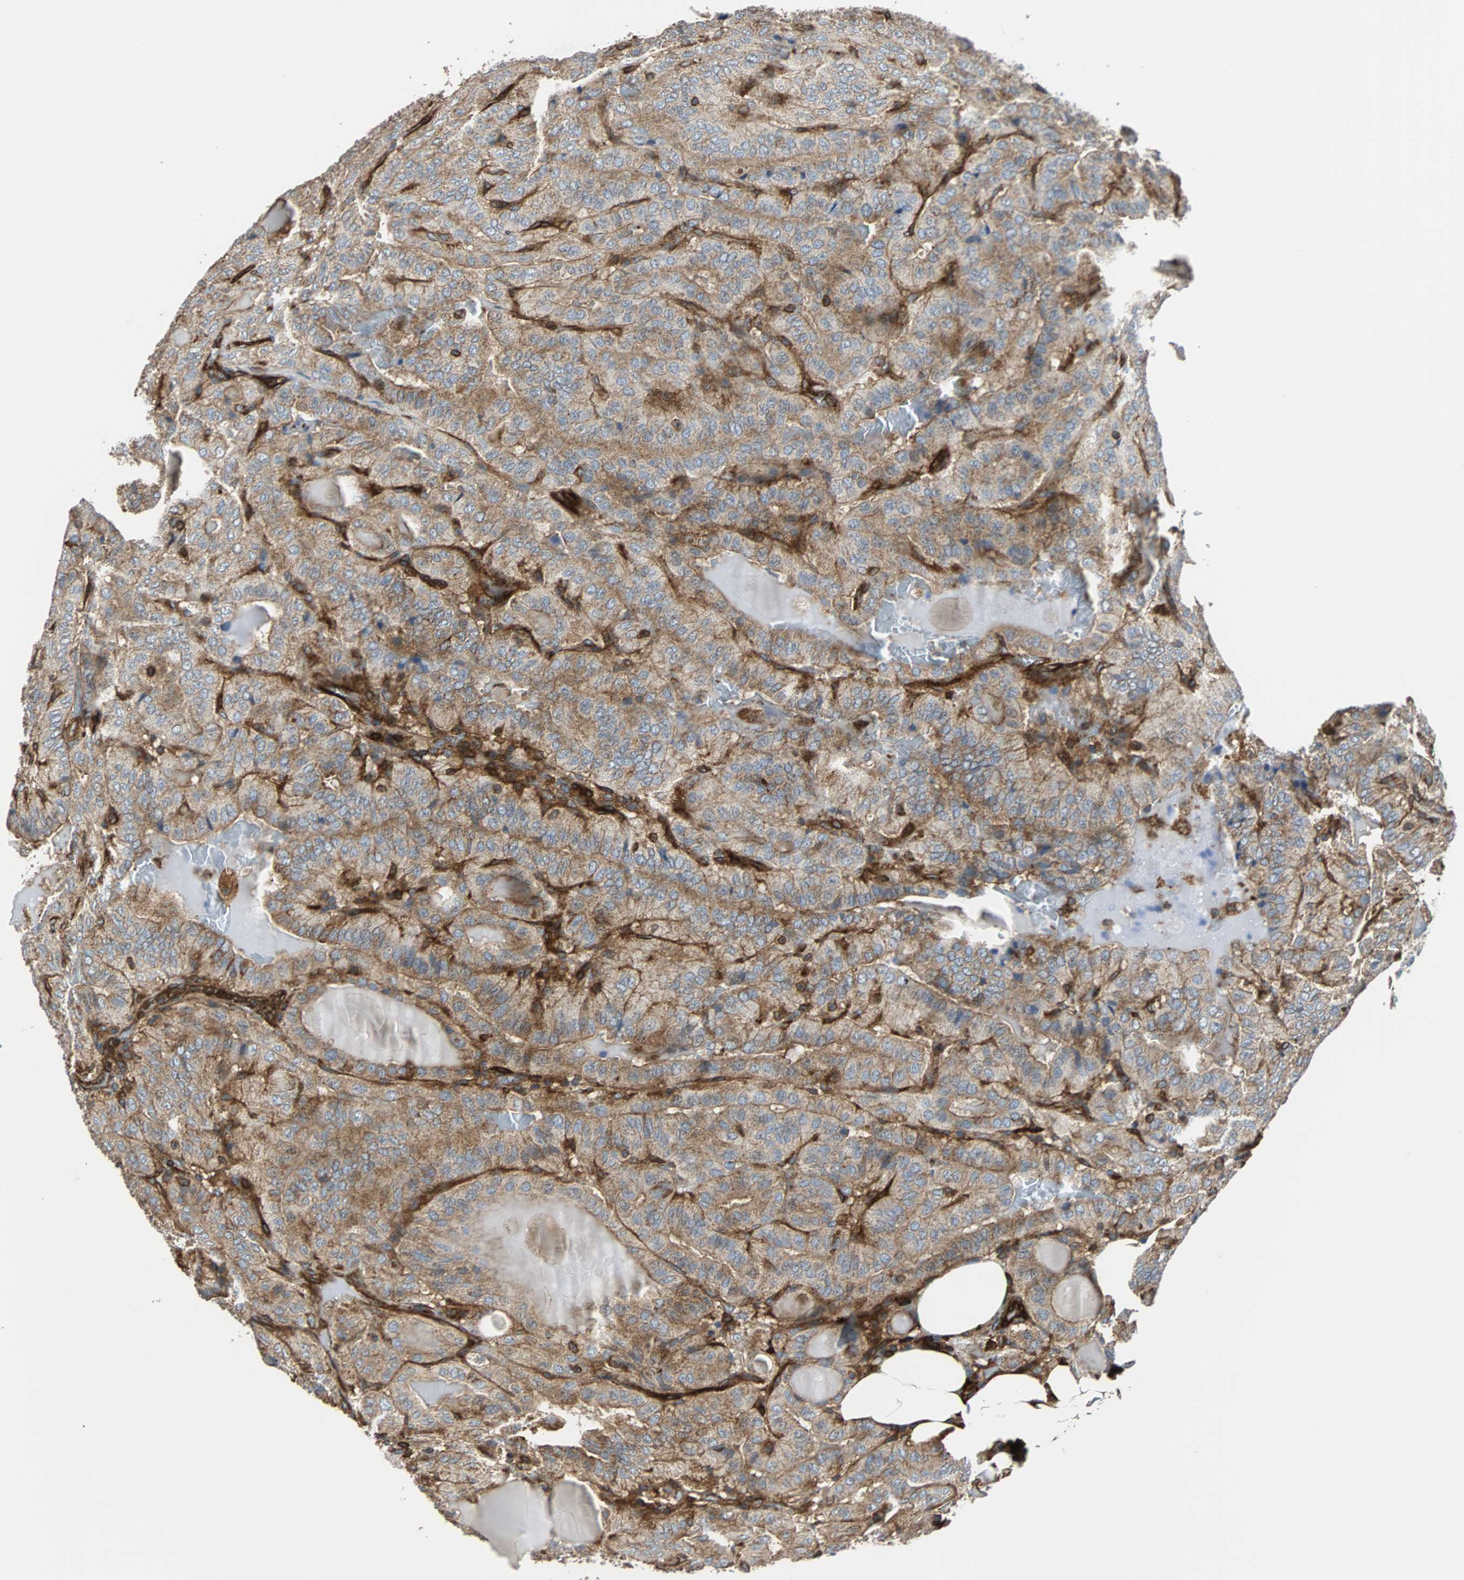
{"staining": {"intensity": "moderate", "quantity": ">75%", "location": "cytoplasmic/membranous"}, "tissue": "thyroid cancer", "cell_type": "Tumor cells", "image_type": "cancer", "snomed": [{"axis": "morphology", "description": "Papillary adenocarcinoma, NOS"}, {"axis": "topography", "description": "Thyroid gland"}], "caption": "Immunohistochemical staining of thyroid papillary adenocarcinoma shows medium levels of moderate cytoplasmic/membranous protein positivity in approximately >75% of tumor cells. The staining was performed using DAB (3,3'-diaminobenzidine) to visualize the protein expression in brown, while the nuclei were stained in blue with hematoxylin (Magnification: 20x).", "gene": "PLCG2", "patient": {"sex": "male", "age": 77}}